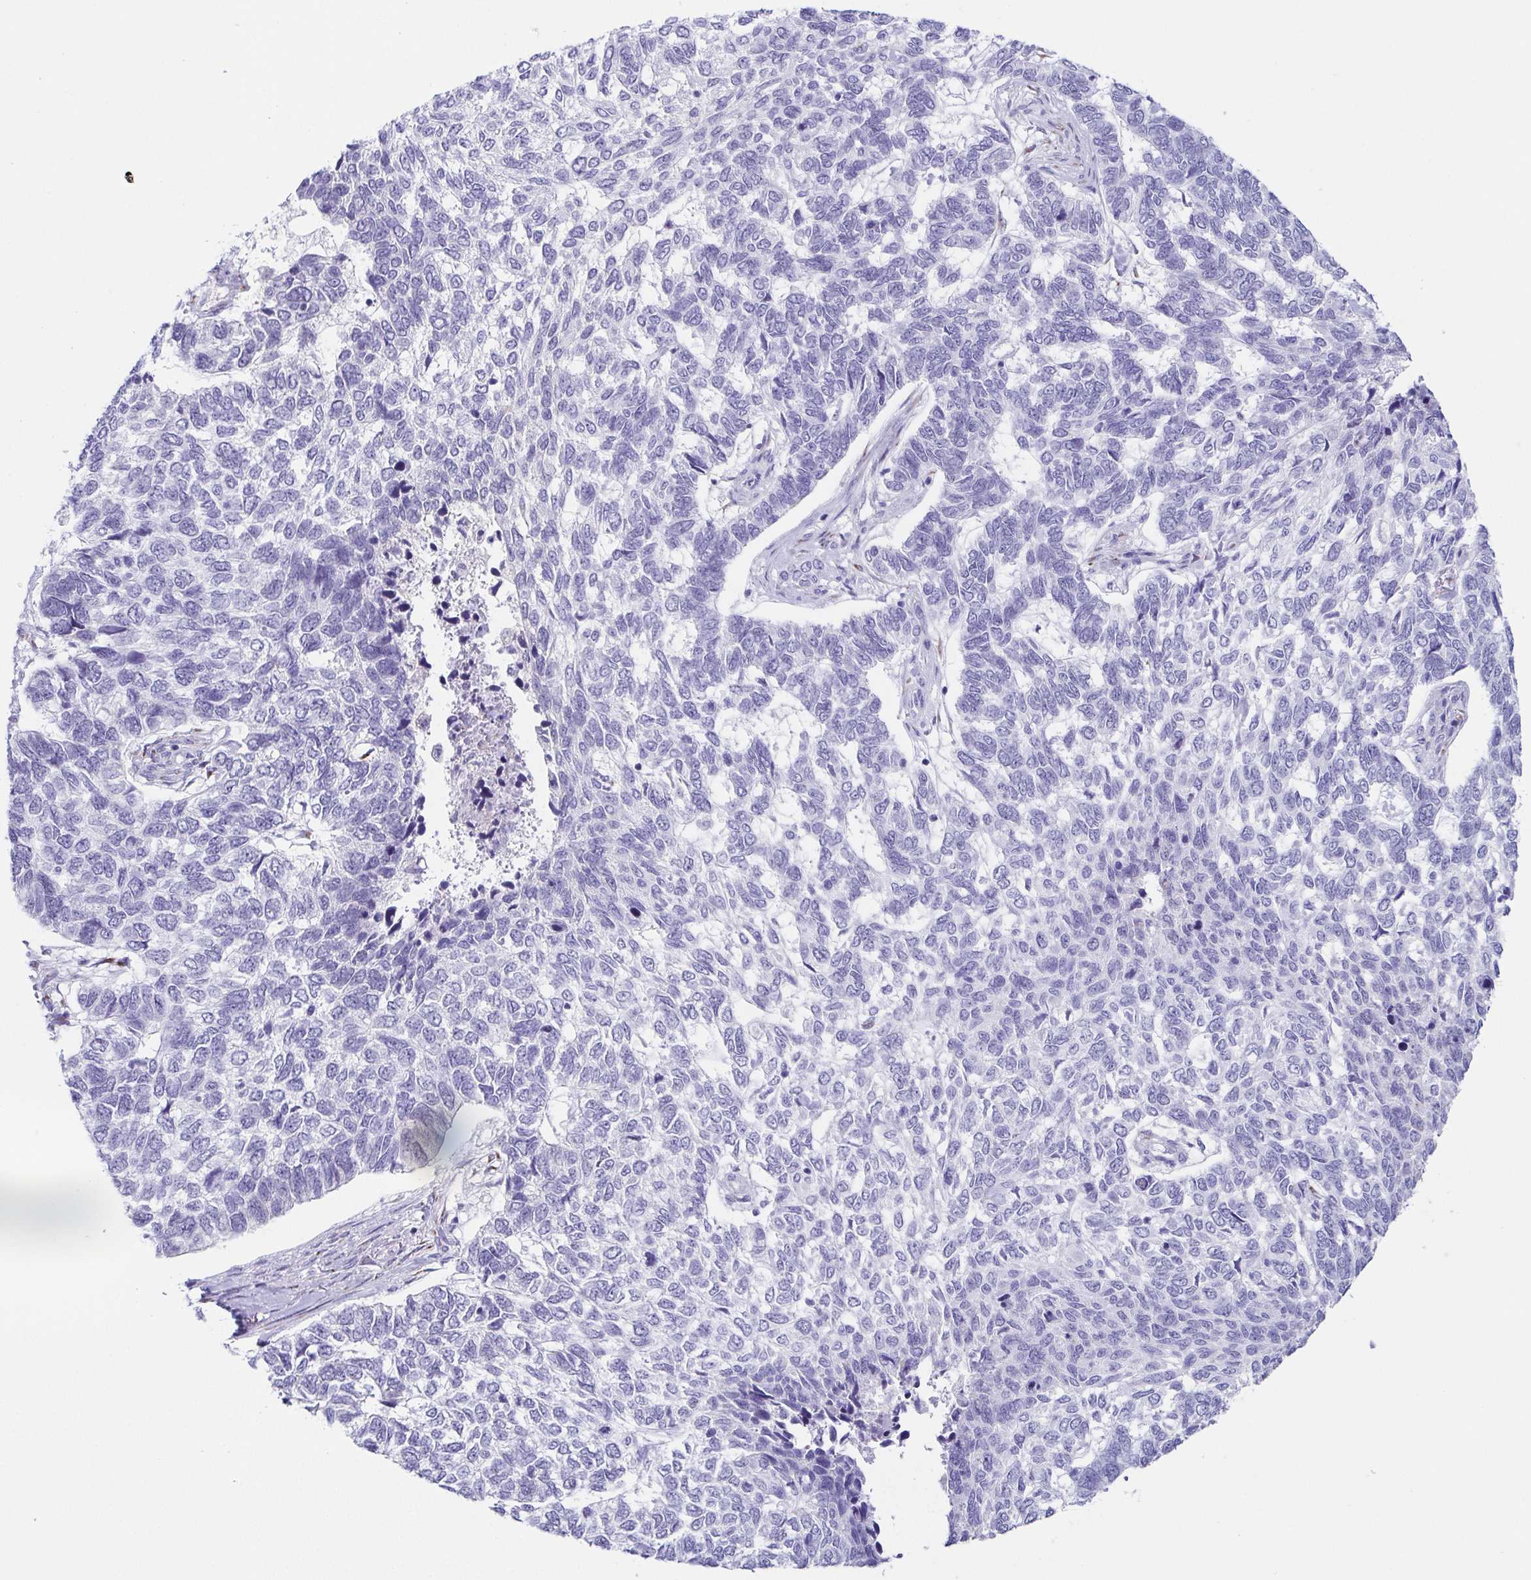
{"staining": {"intensity": "negative", "quantity": "none", "location": "none"}, "tissue": "skin cancer", "cell_type": "Tumor cells", "image_type": "cancer", "snomed": [{"axis": "morphology", "description": "Basal cell carcinoma"}, {"axis": "topography", "description": "Skin"}], "caption": "Immunohistochemical staining of human basal cell carcinoma (skin) shows no significant staining in tumor cells.", "gene": "LDLRAD1", "patient": {"sex": "female", "age": 65}}